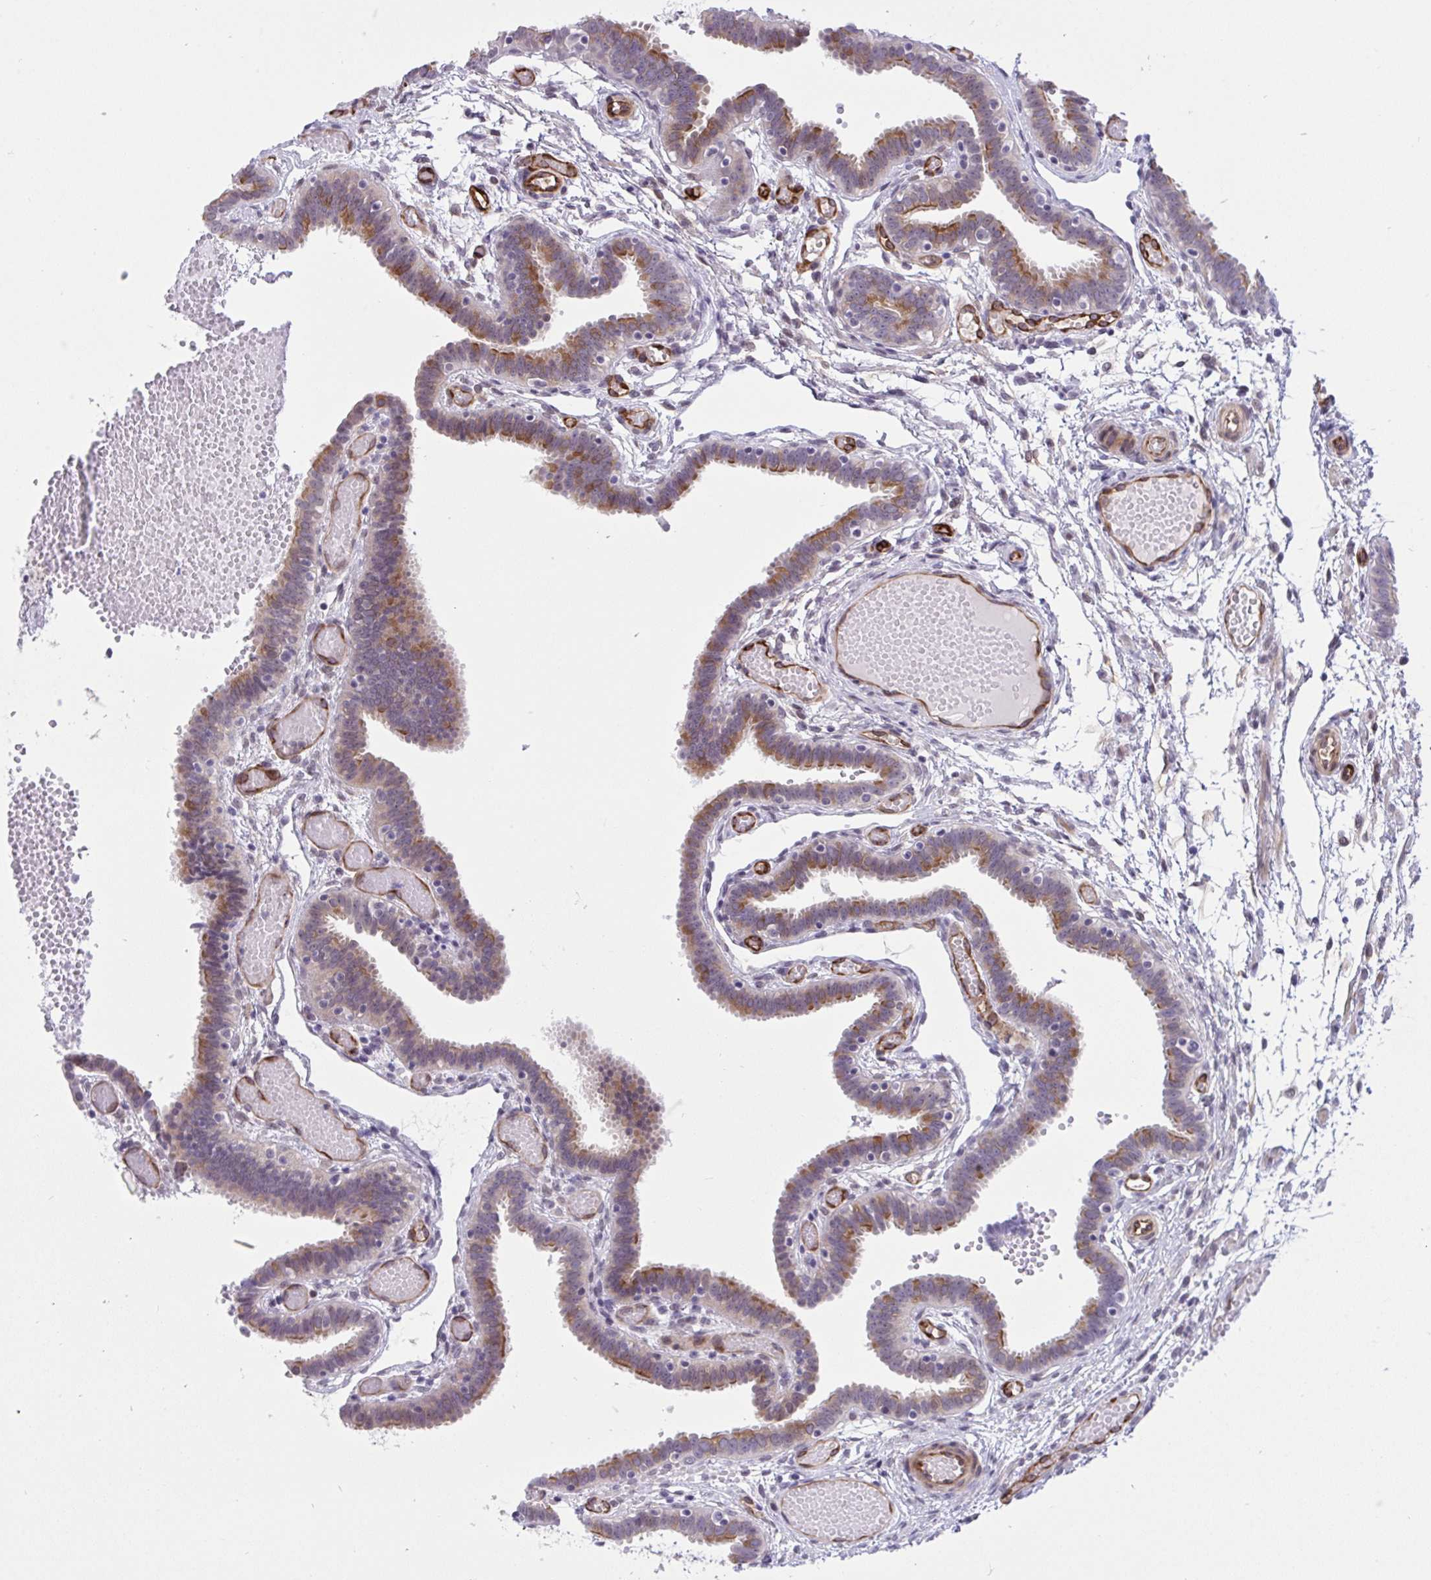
{"staining": {"intensity": "moderate", "quantity": "25%-75%", "location": "cytoplasmic/membranous"}, "tissue": "fallopian tube", "cell_type": "Glandular cells", "image_type": "normal", "snomed": [{"axis": "morphology", "description": "Normal tissue, NOS"}, {"axis": "topography", "description": "Fallopian tube"}], "caption": "IHC image of unremarkable human fallopian tube stained for a protein (brown), which reveals medium levels of moderate cytoplasmic/membranous staining in about 25%-75% of glandular cells.", "gene": "EML1", "patient": {"sex": "female", "age": 37}}